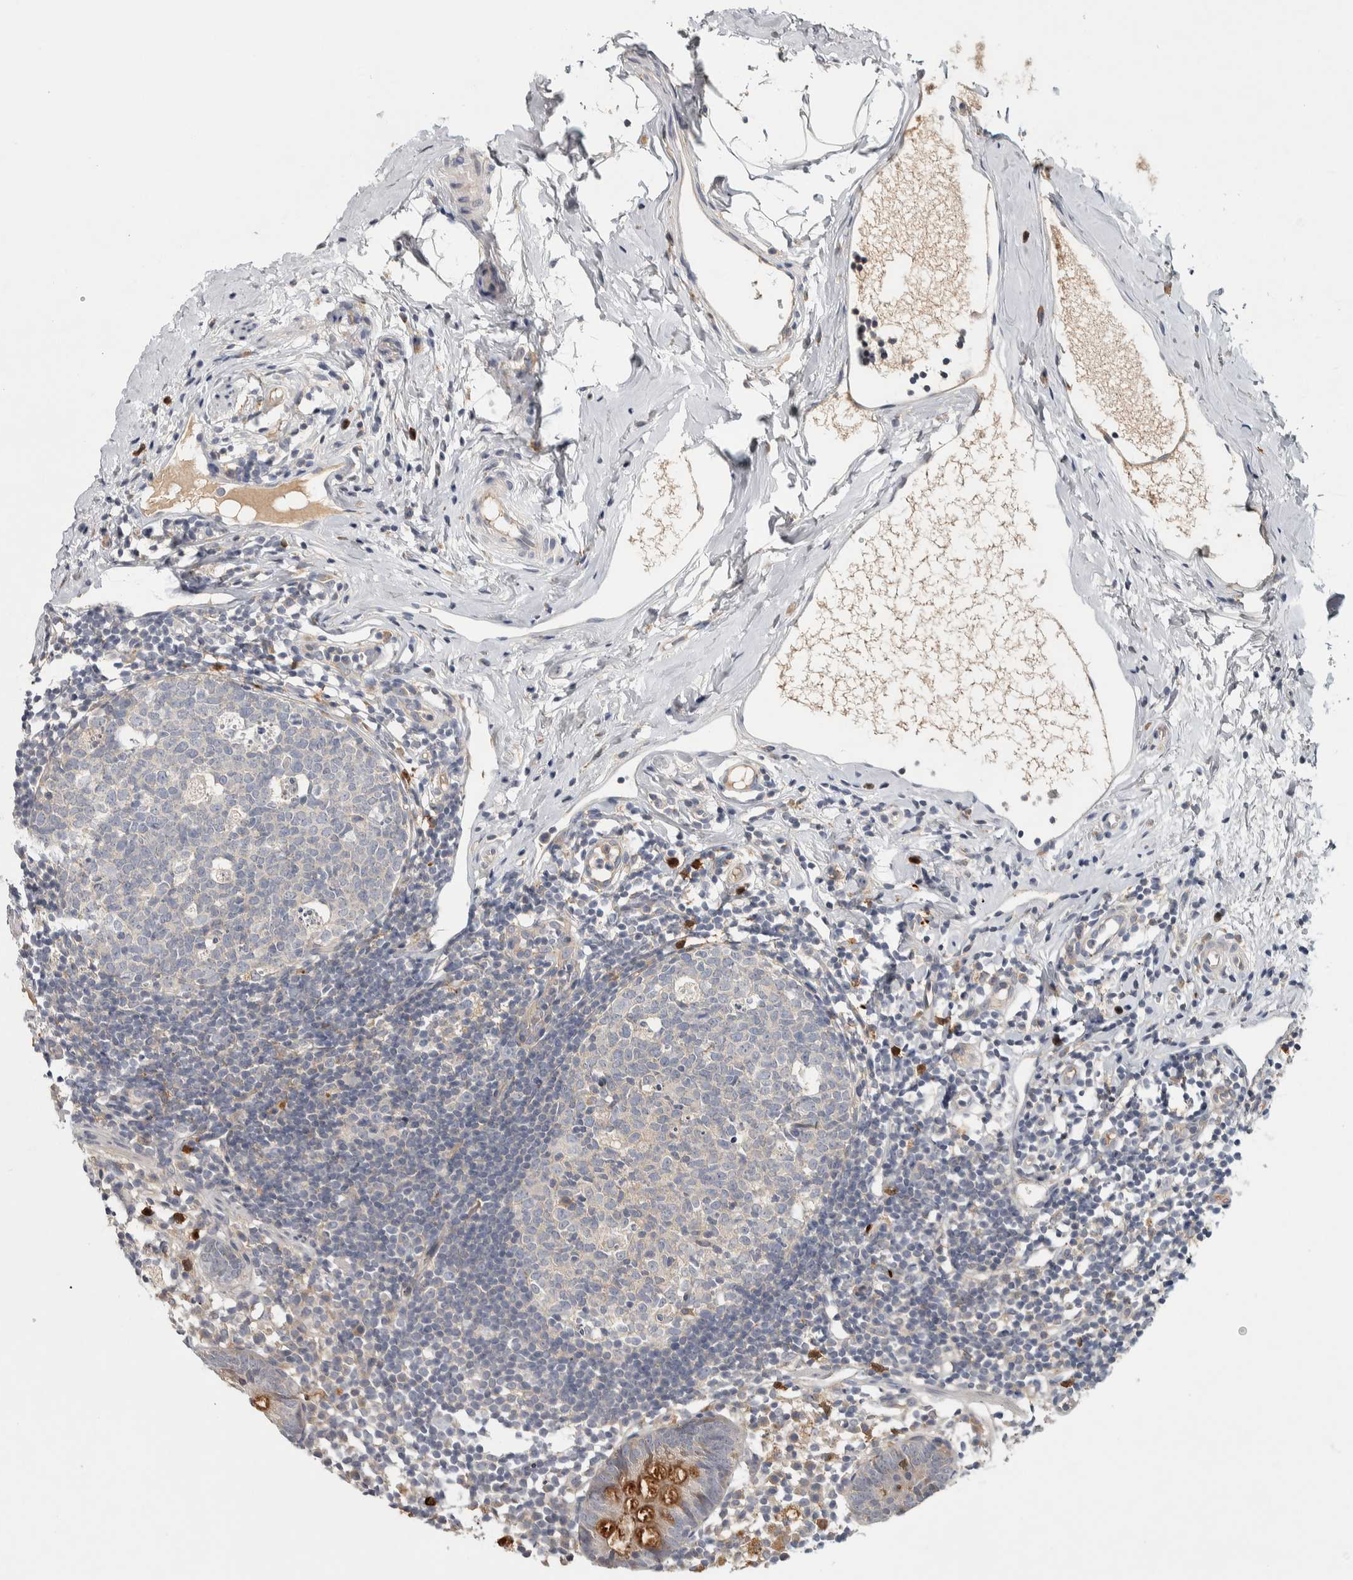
{"staining": {"intensity": "moderate", "quantity": ">75%", "location": "cytoplasmic/membranous"}, "tissue": "appendix", "cell_type": "Glandular cells", "image_type": "normal", "snomed": [{"axis": "morphology", "description": "Normal tissue, NOS"}, {"axis": "topography", "description": "Appendix"}], "caption": "Normal appendix was stained to show a protein in brown. There is medium levels of moderate cytoplasmic/membranous expression in about >75% of glandular cells. Using DAB (brown) and hematoxylin (blue) stains, captured at high magnification using brightfield microscopy.", "gene": "ADPRM", "patient": {"sex": "female", "age": 20}}